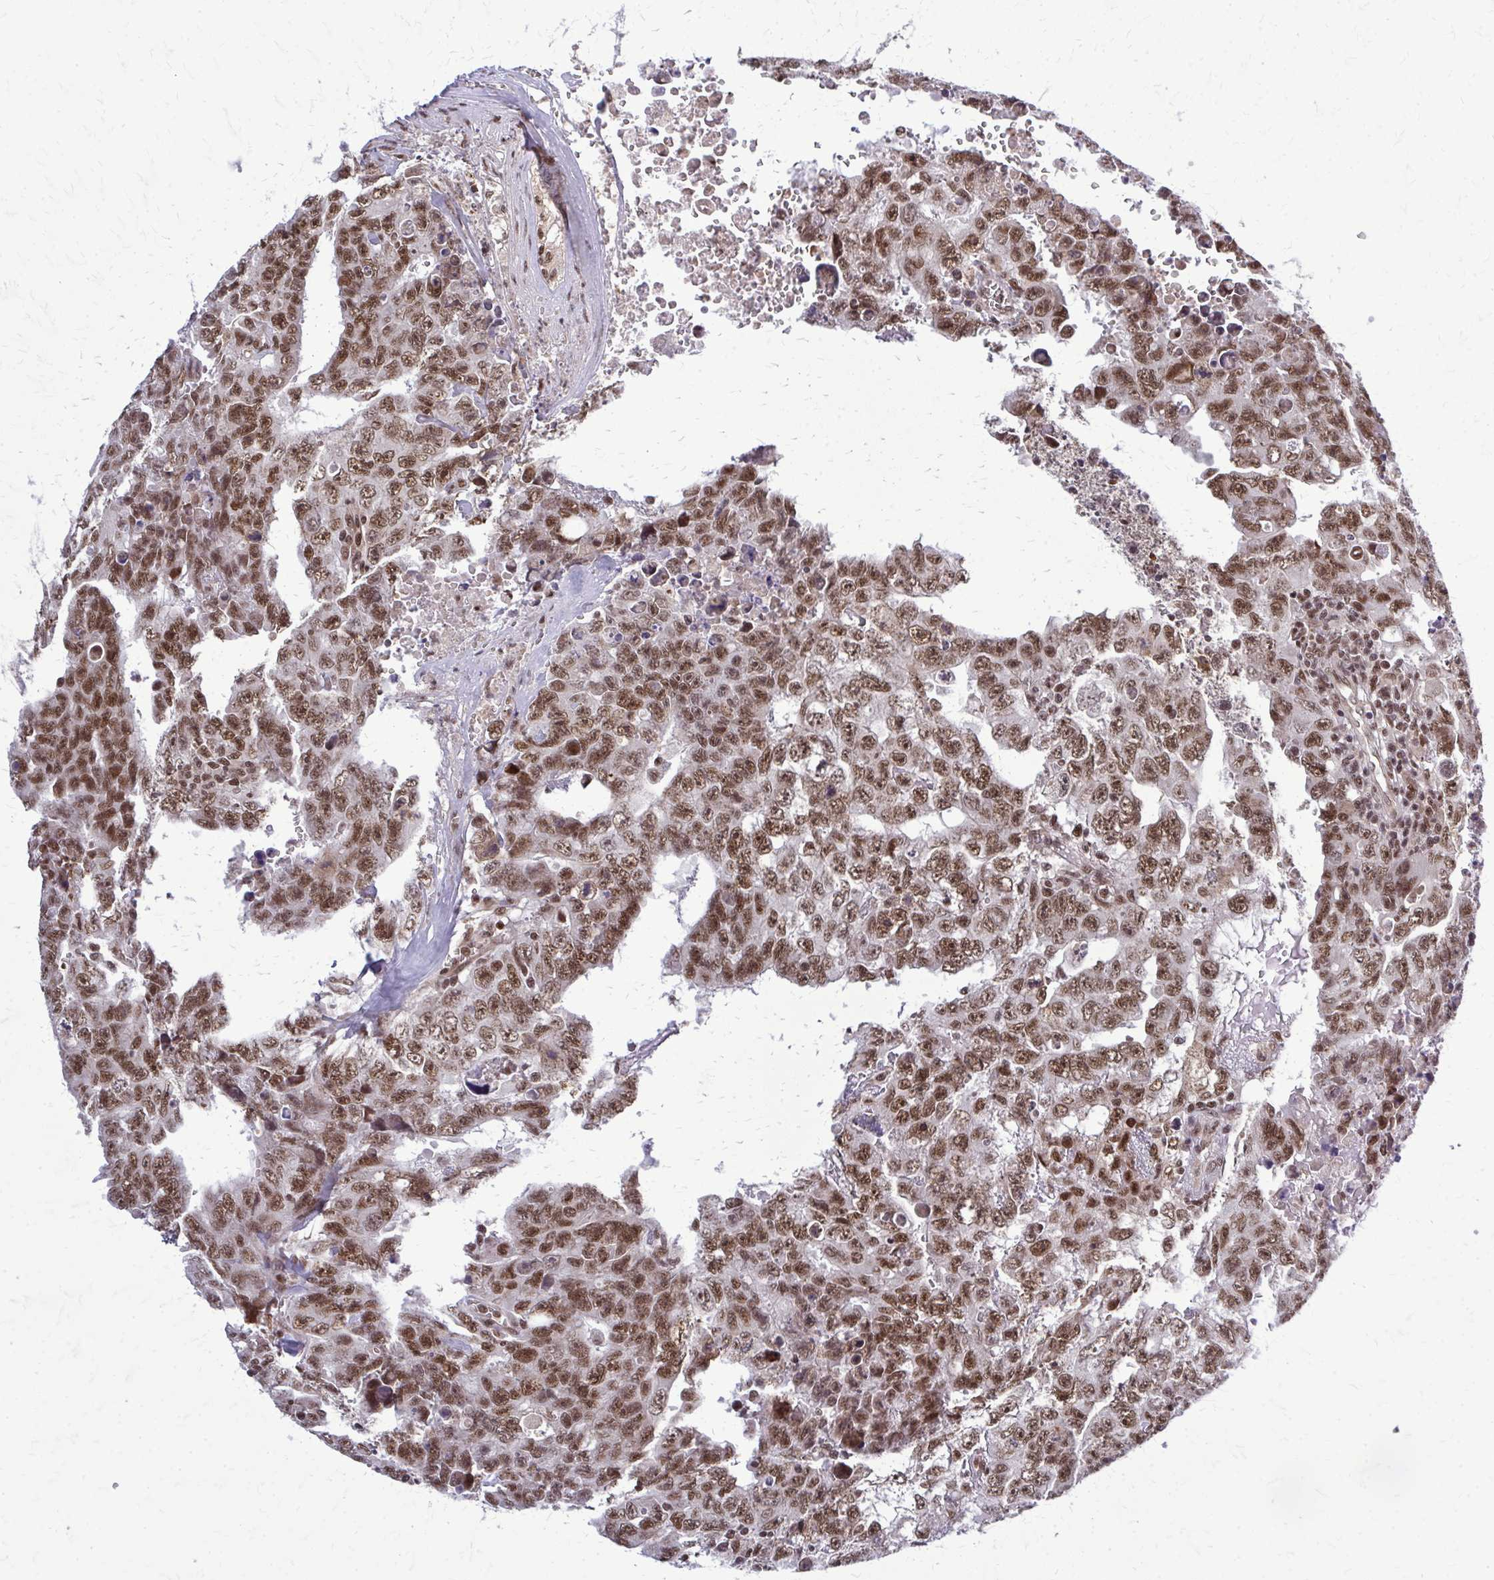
{"staining": {"intensity": "moderate", "quantity": ">75%", "location": "nuclear"}, "tissue": "testis cancer", "cell_type": "Tumor cells", "image_type": "cancer", "snomed": [{"axis": "morphology", "description": "Carcinoma, Embryonal, NOS"}, {"axis": "topography", "description": "Testis"}], "caption": "Tumor cells display moderate nuclear expression in about >75% of cells in embryonal carcinoma (testis).", "gene": "HDAC3", "patient": {"sex": "male", "age": 24}}